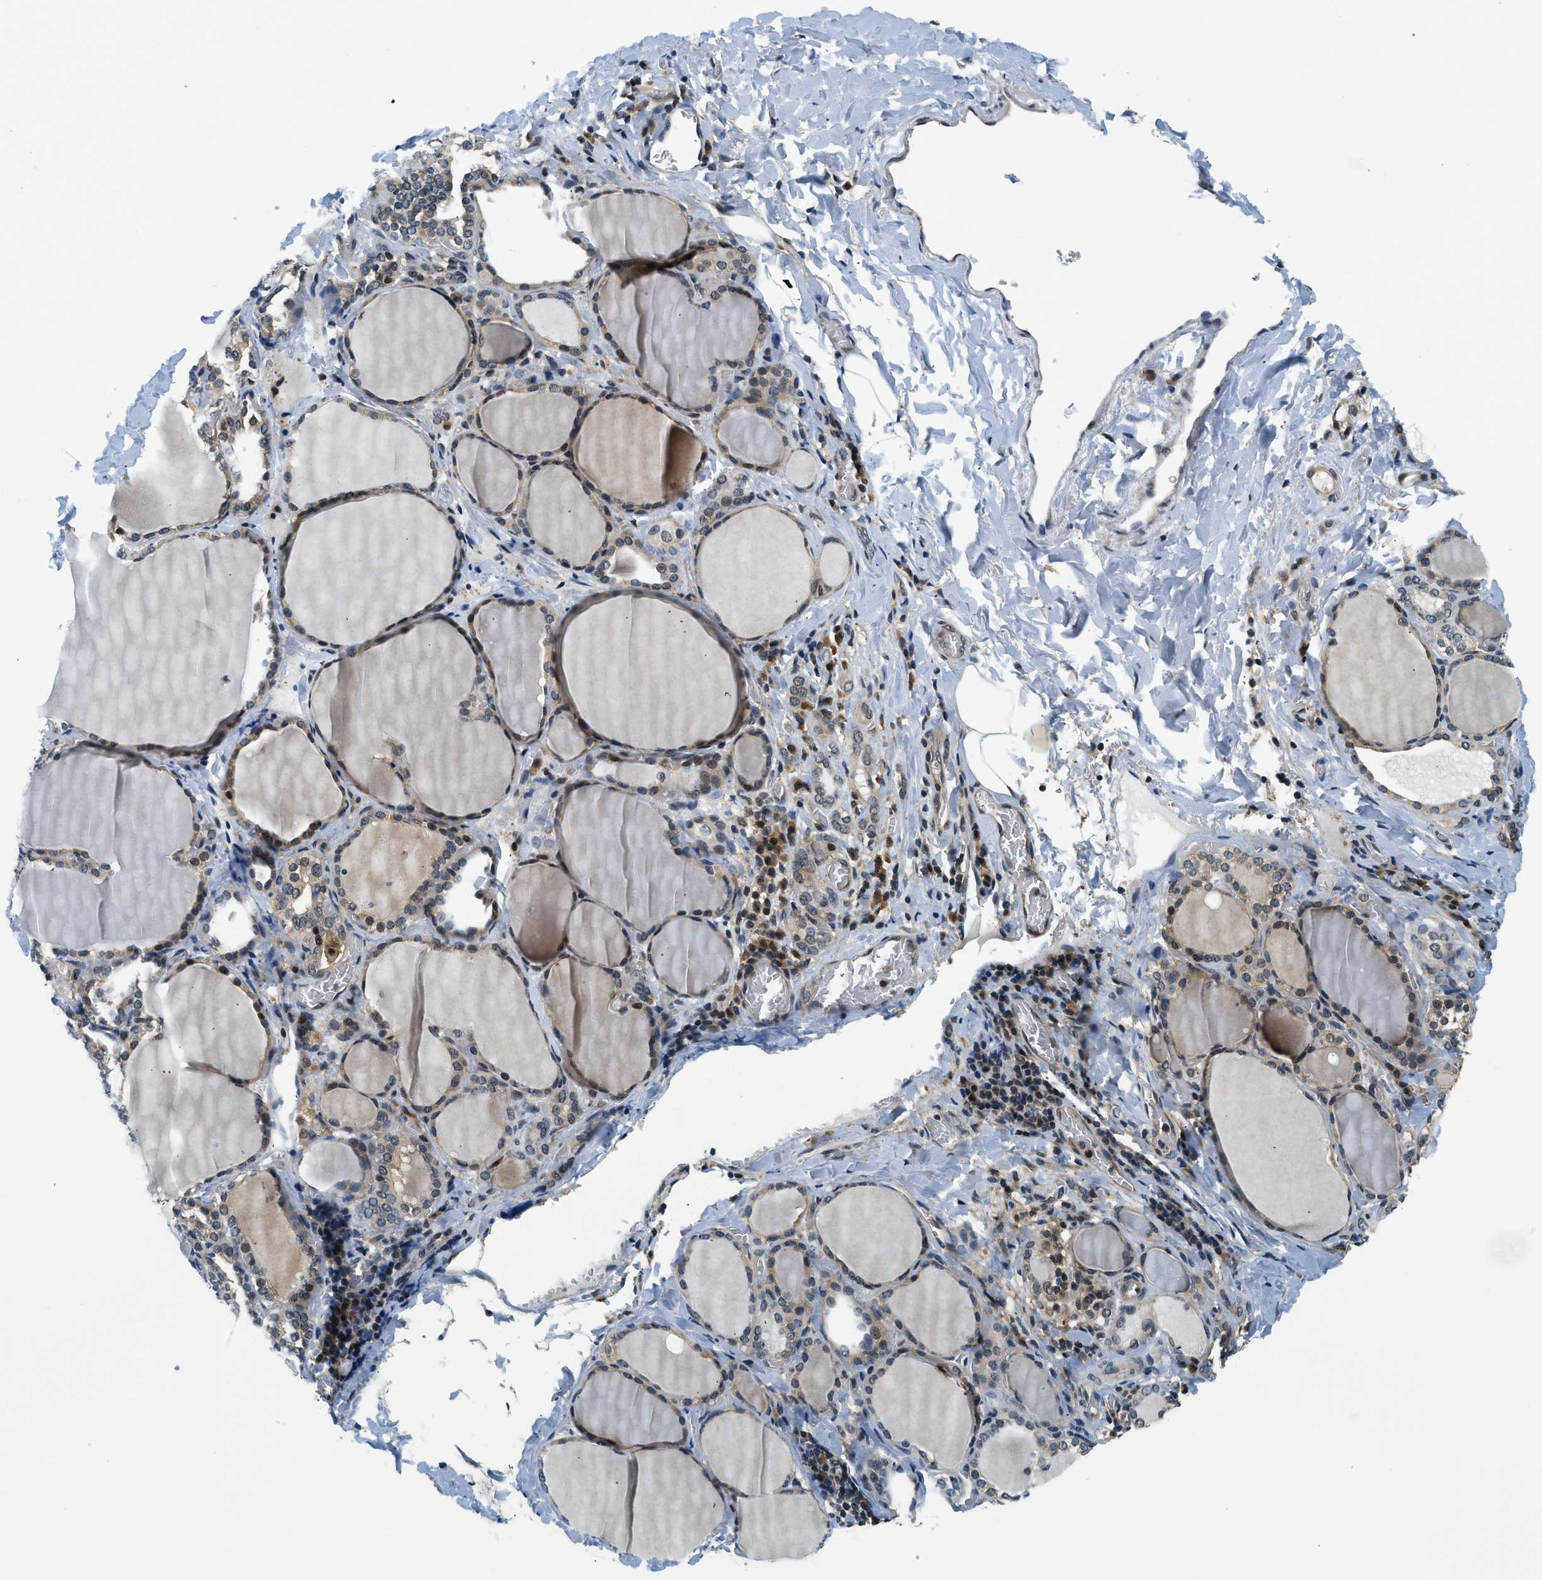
{"staining": {"intensity": "moderate", "quantity": ">75%", "location": "cytoplasmic/membranous"}, "tissue": "thyroid gland", "cell_type": "Glandular cells", "image_type": "normal", "snomed": [{"axis": "morphology", "description": "Normal tissue, NOS"}, {"axis": "morphology", "description": "Papillary adenocarcinoma, NOS"}, {"axis": "topography", "description": "Thyroid gland"}], "caption": "Immunohistochemistry (IHC) photomicrograph of benign thyroid gland: human thyroid gland stained using IHC reveals medium levels of moderate protein expression localized specifically in the cytoplasmic/membranous of glandular cells, appearing as a cytoplasmic/membranous brown color.", "gene": "PSMD3", "patient": {"sex": "female", "age": 30}}